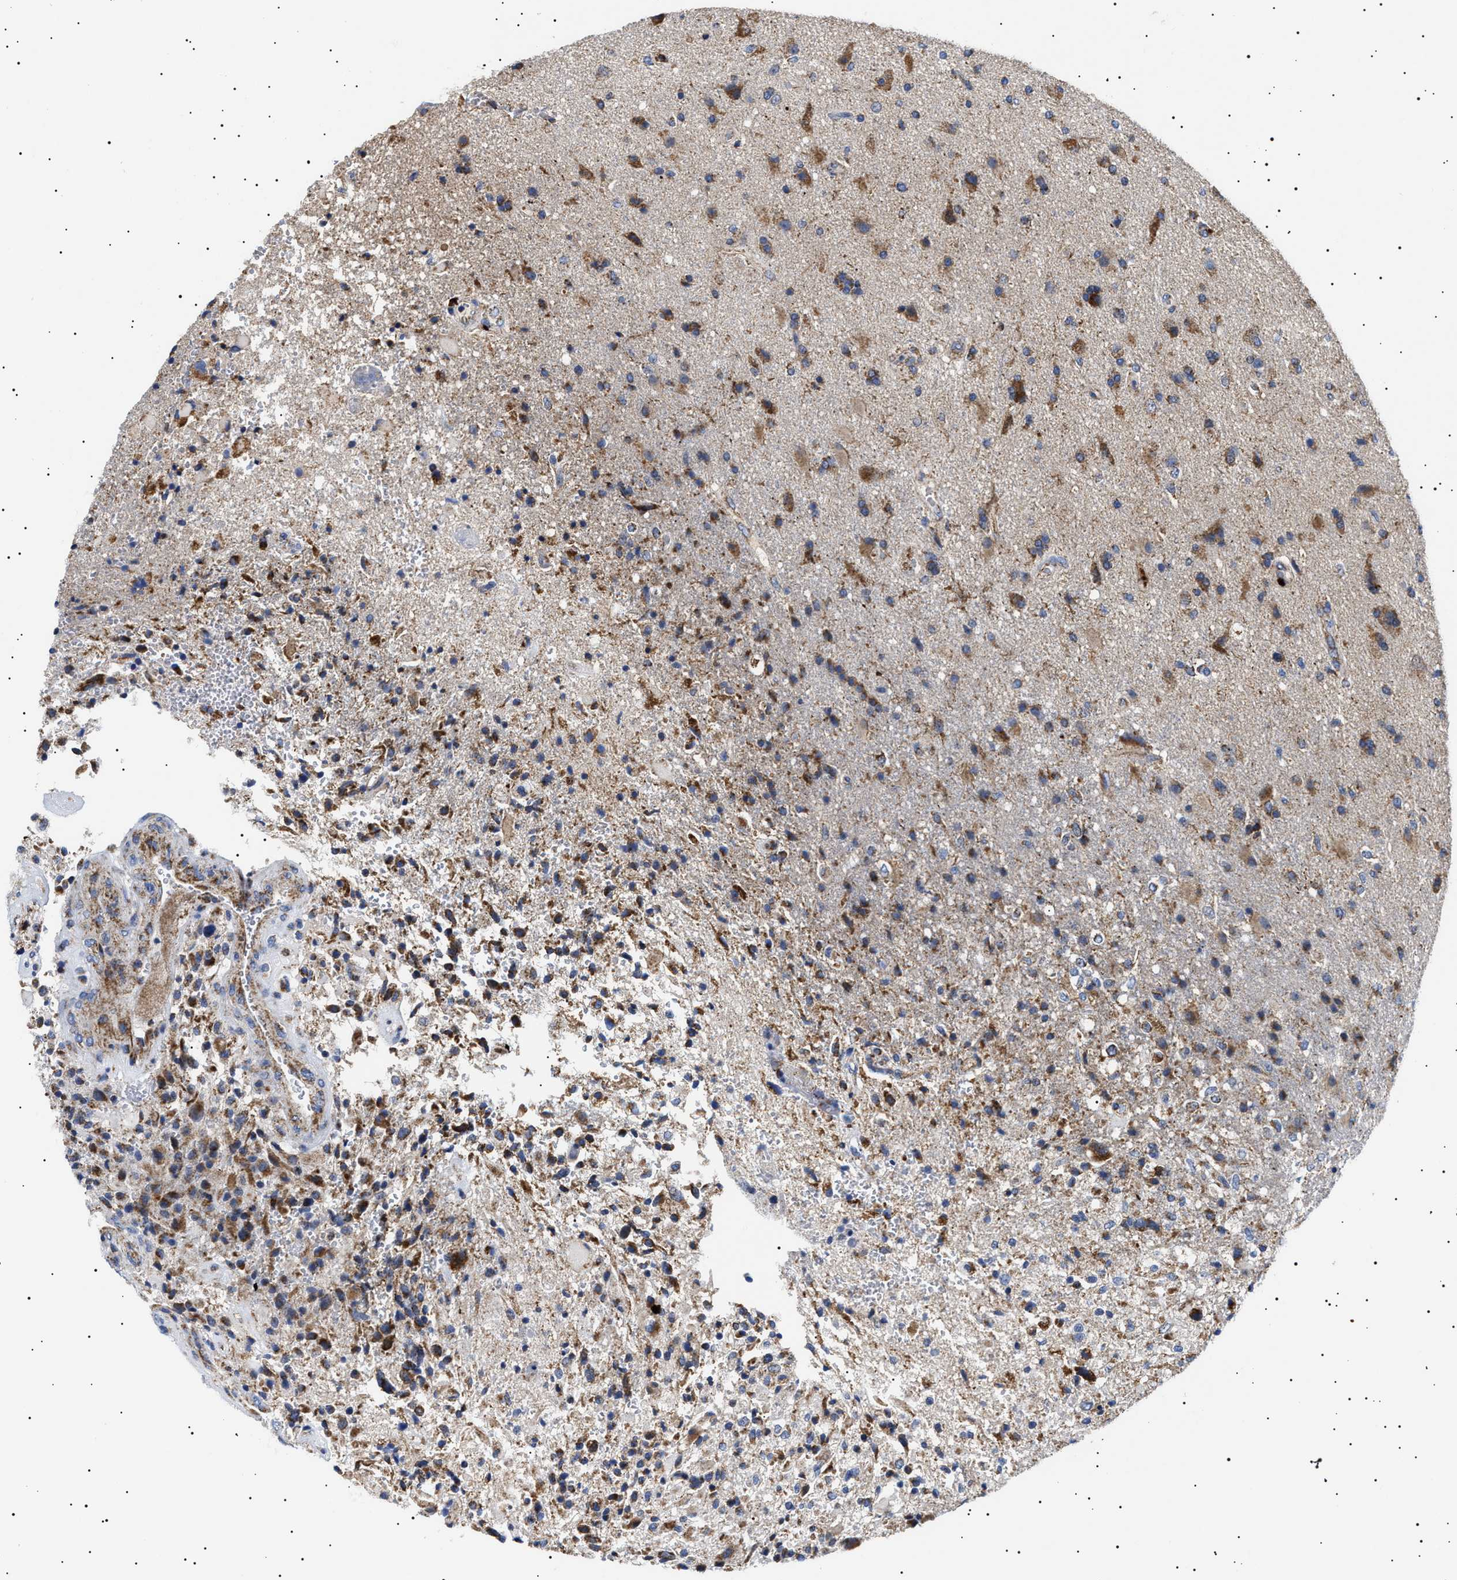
{"staining": {"intensity": "moderate", "quantity": ">75%", "location": "cytoplasmic/membranous"}, "tissue": "glioma", "cell_type": "Tumor cells", "image_type": "cancer", "snomed": [{"axis": "morphology", "description": "Glioma, malignant, High grade"}, {"axis": "topography", "description": "Brain"}], "caption": "This is an image of immunohistochemistry (IHC) staining of glioma, which shows moderate expression in the cytoplasmic/membranous of tumor cells.", "gene": "CHRDL2", "patient": {"sex": "male", "age": 72}}